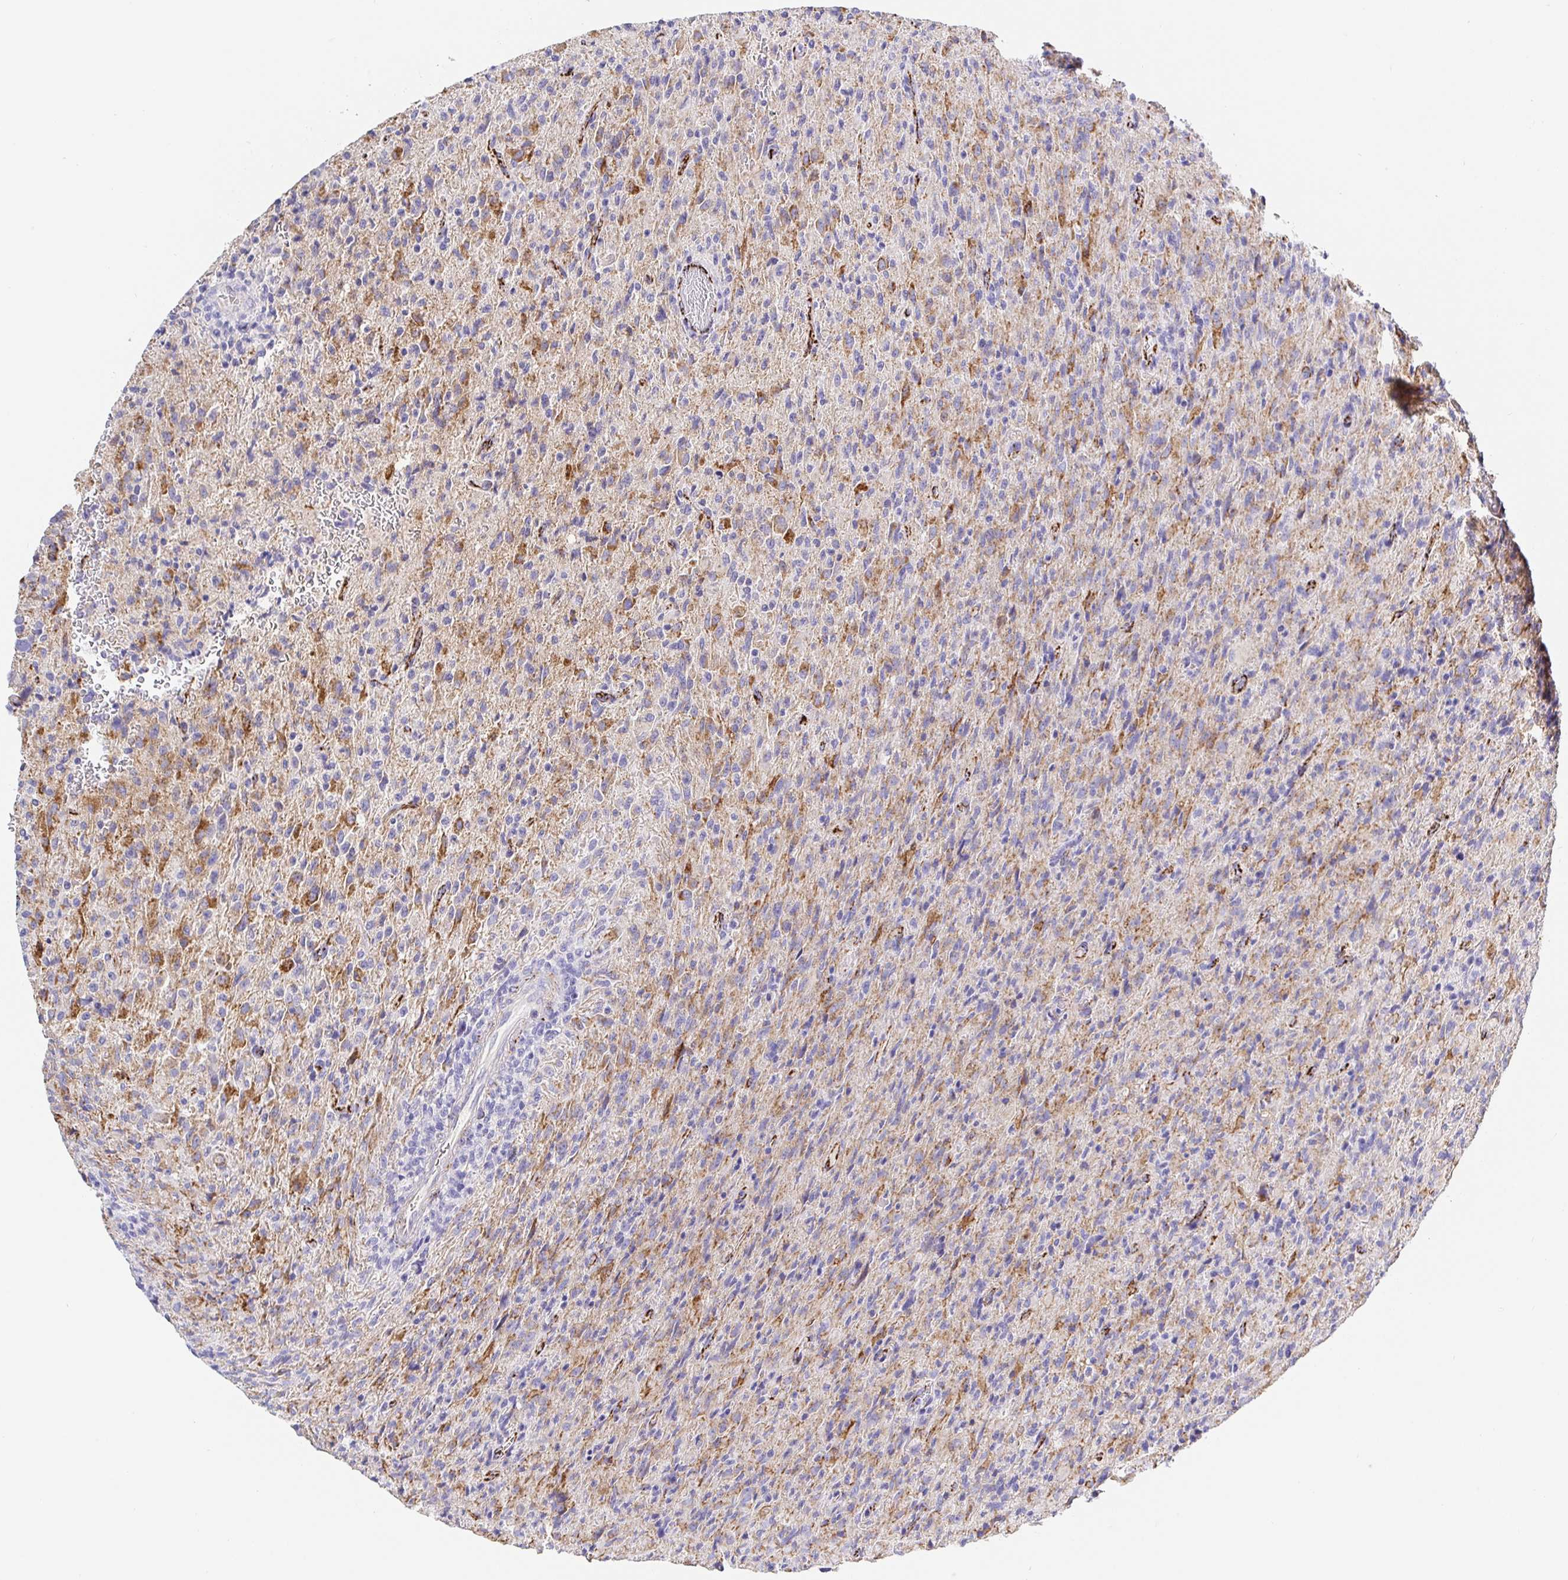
{"staining": {"intensity": "weak", "quantity": "<25%", "location": "cytoplasmic/membranous"}, "tissue": "glioma", "cell_type": "Tumor cells", "image_type": "cancer", "snomed": [{"axis": "morphology", "description": "Glioma, malignant, High grade"}, {"axis": "topography", "description": "Brain"}], "caption": "Tumor cells are negative for brown protein staining in glioma.", "gene": "MAOA", "patient": {"sex": "male", "age": 68}}